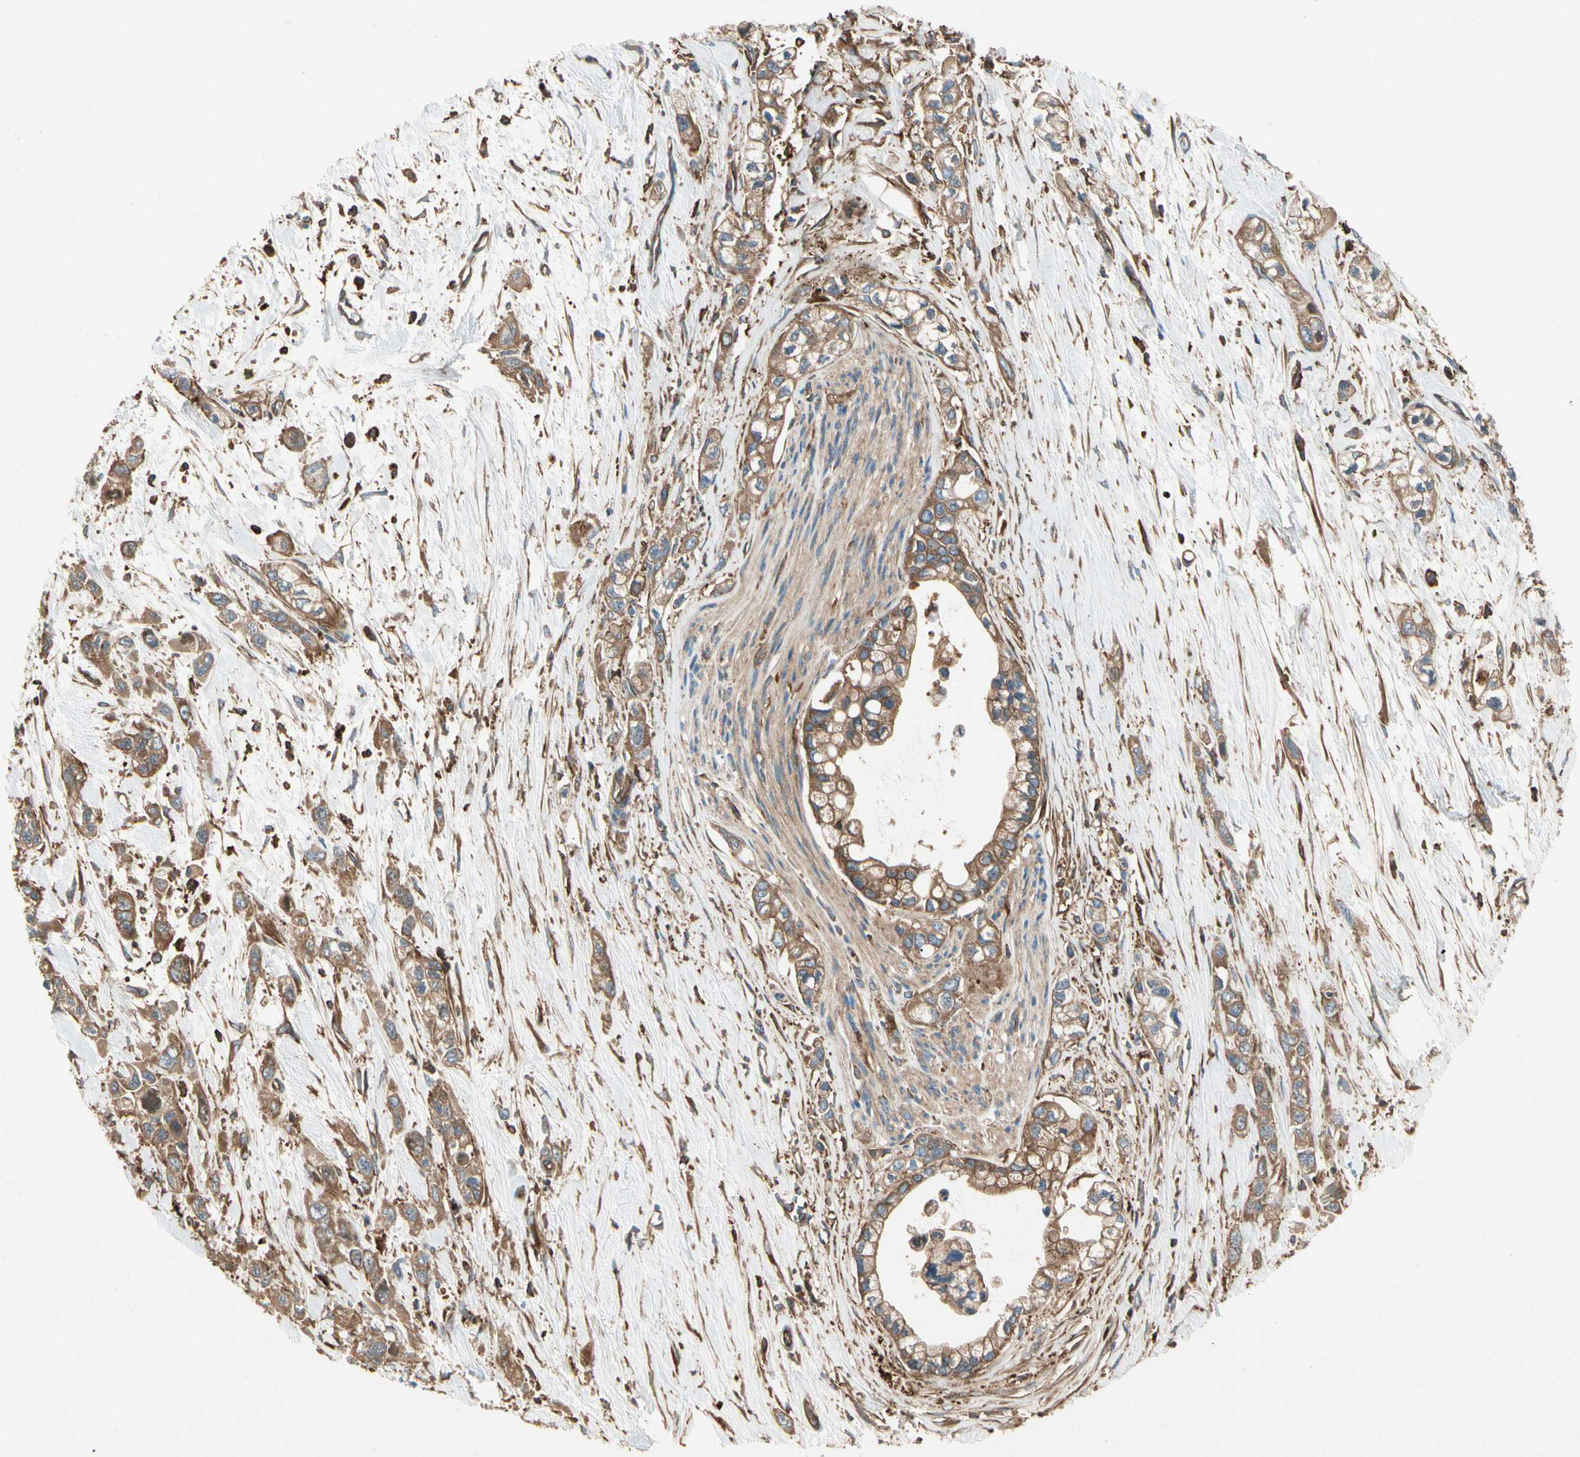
{"staining": {"intensity": "moderate", "quantity": ">75%", "location": "cytoplasmic/membranous"}, "tissue": "pancreatic cancer", "cell_type": "Tumor cells", "image_type": "cancer", "snomed": [{"axis": "morphology", "description": "Adenocarcinoma, NOS"}, {"axis": "topography", "description": "Pancreas"}], "caption": "Pancreatic cancer (adenocarcinoma) stained with a protein marker demonstrates moderate staining in tumor cells.", "gene": "ARPC2", "patient": {"sex": "male", "age": 74}}